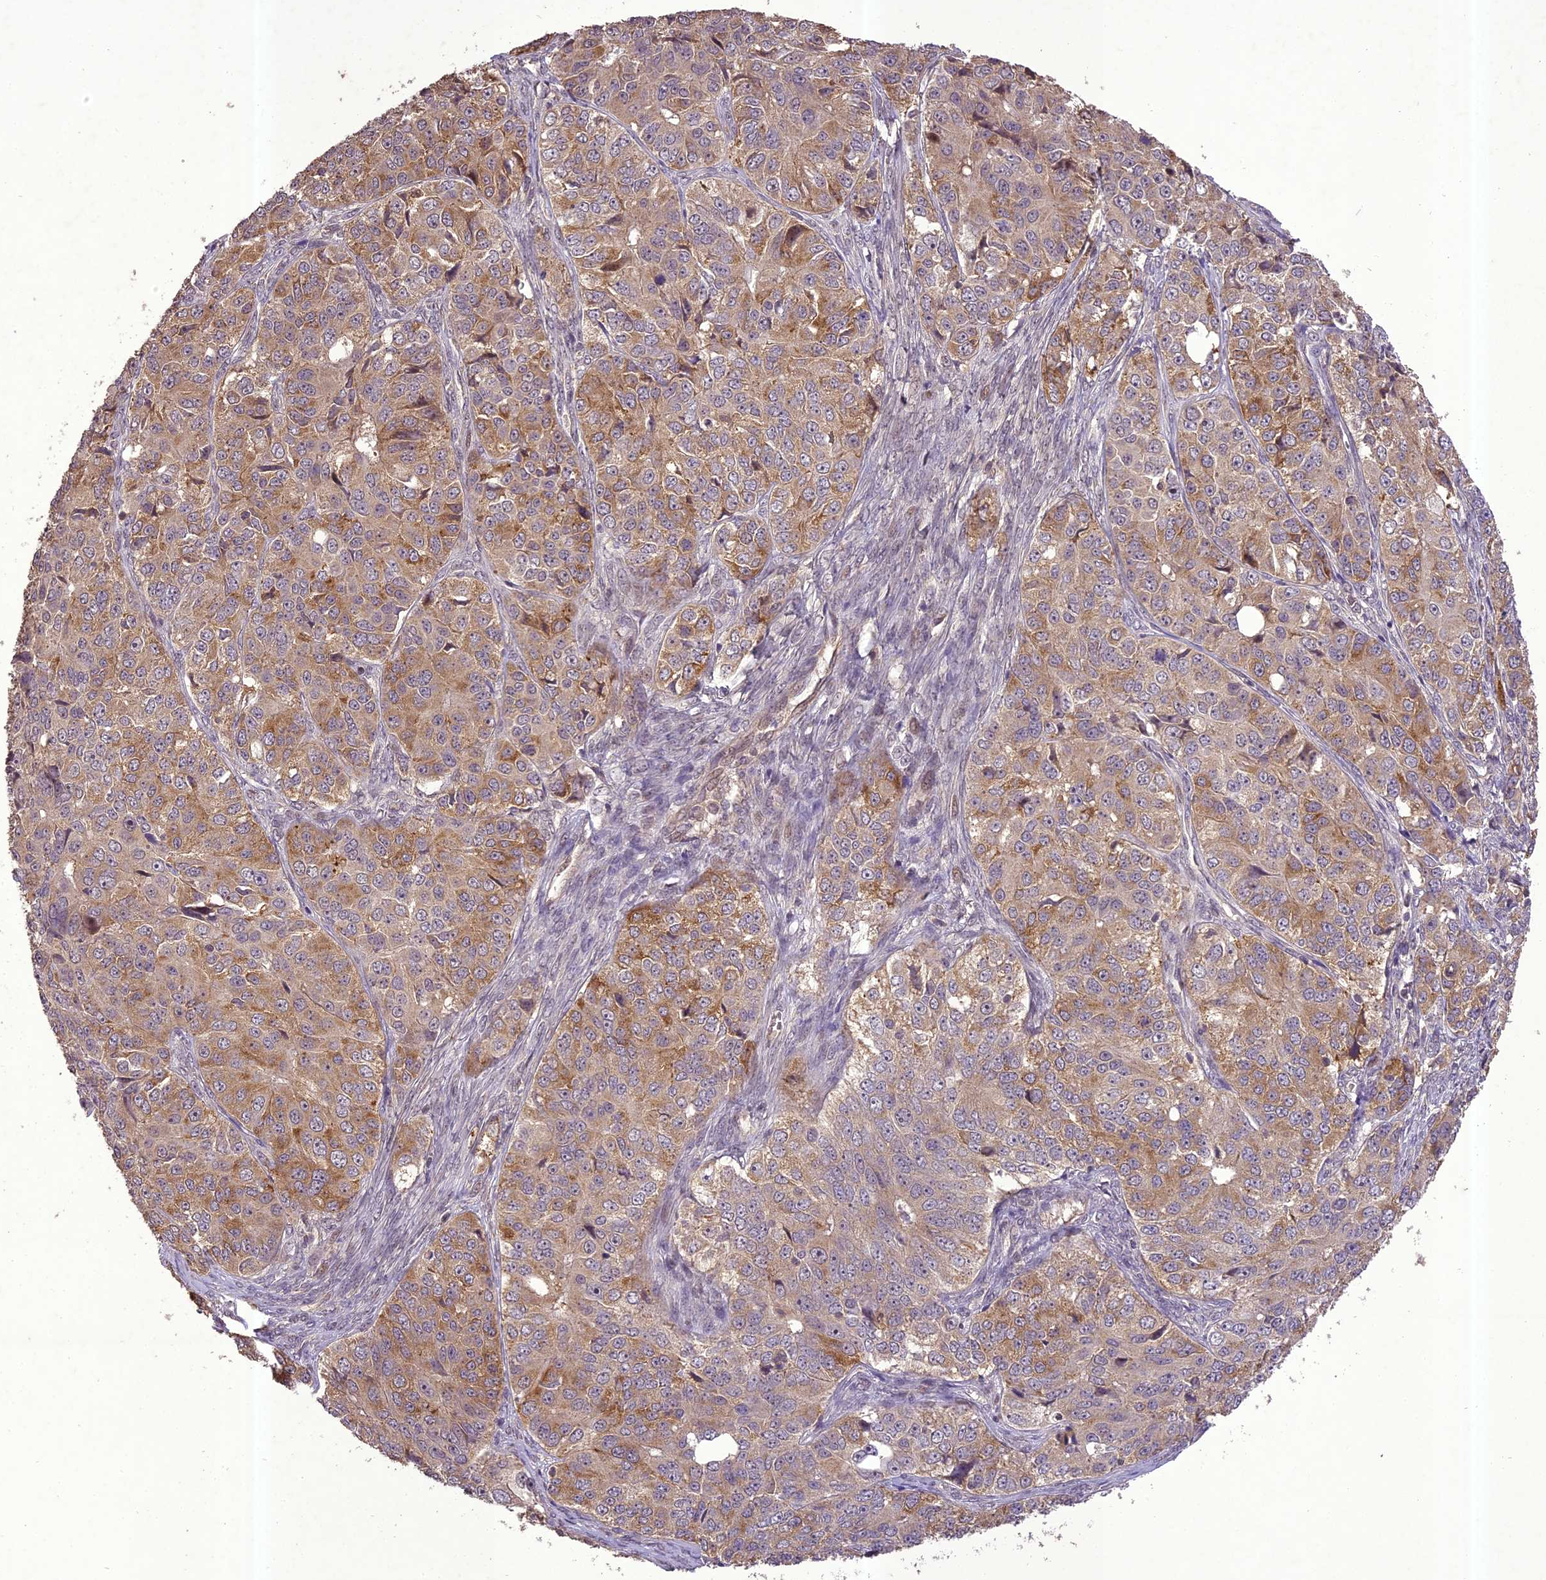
{"staining": {"intensity": "moderate", "quantity": "25%-75%", "location": "cytoplasmic/membranous"}, "tissue": "ovarian cancer", "cell_type": "Tumor cells", "image_type": "cancer", "snomed": [{"axis": "morphology", "description": "Carcinoma, endometroid"}, {"axis": "topography", "description": "Ovary"}], "caption": "Ovarian endometroid carcinoma tissue shows moderate cytoplasmic/membranous expression in about 25%-75% of tumor cells, visualized by immunohistochemistry.", "gene": "TIGD7", "patient": {"sex": "female", "age": 51}}